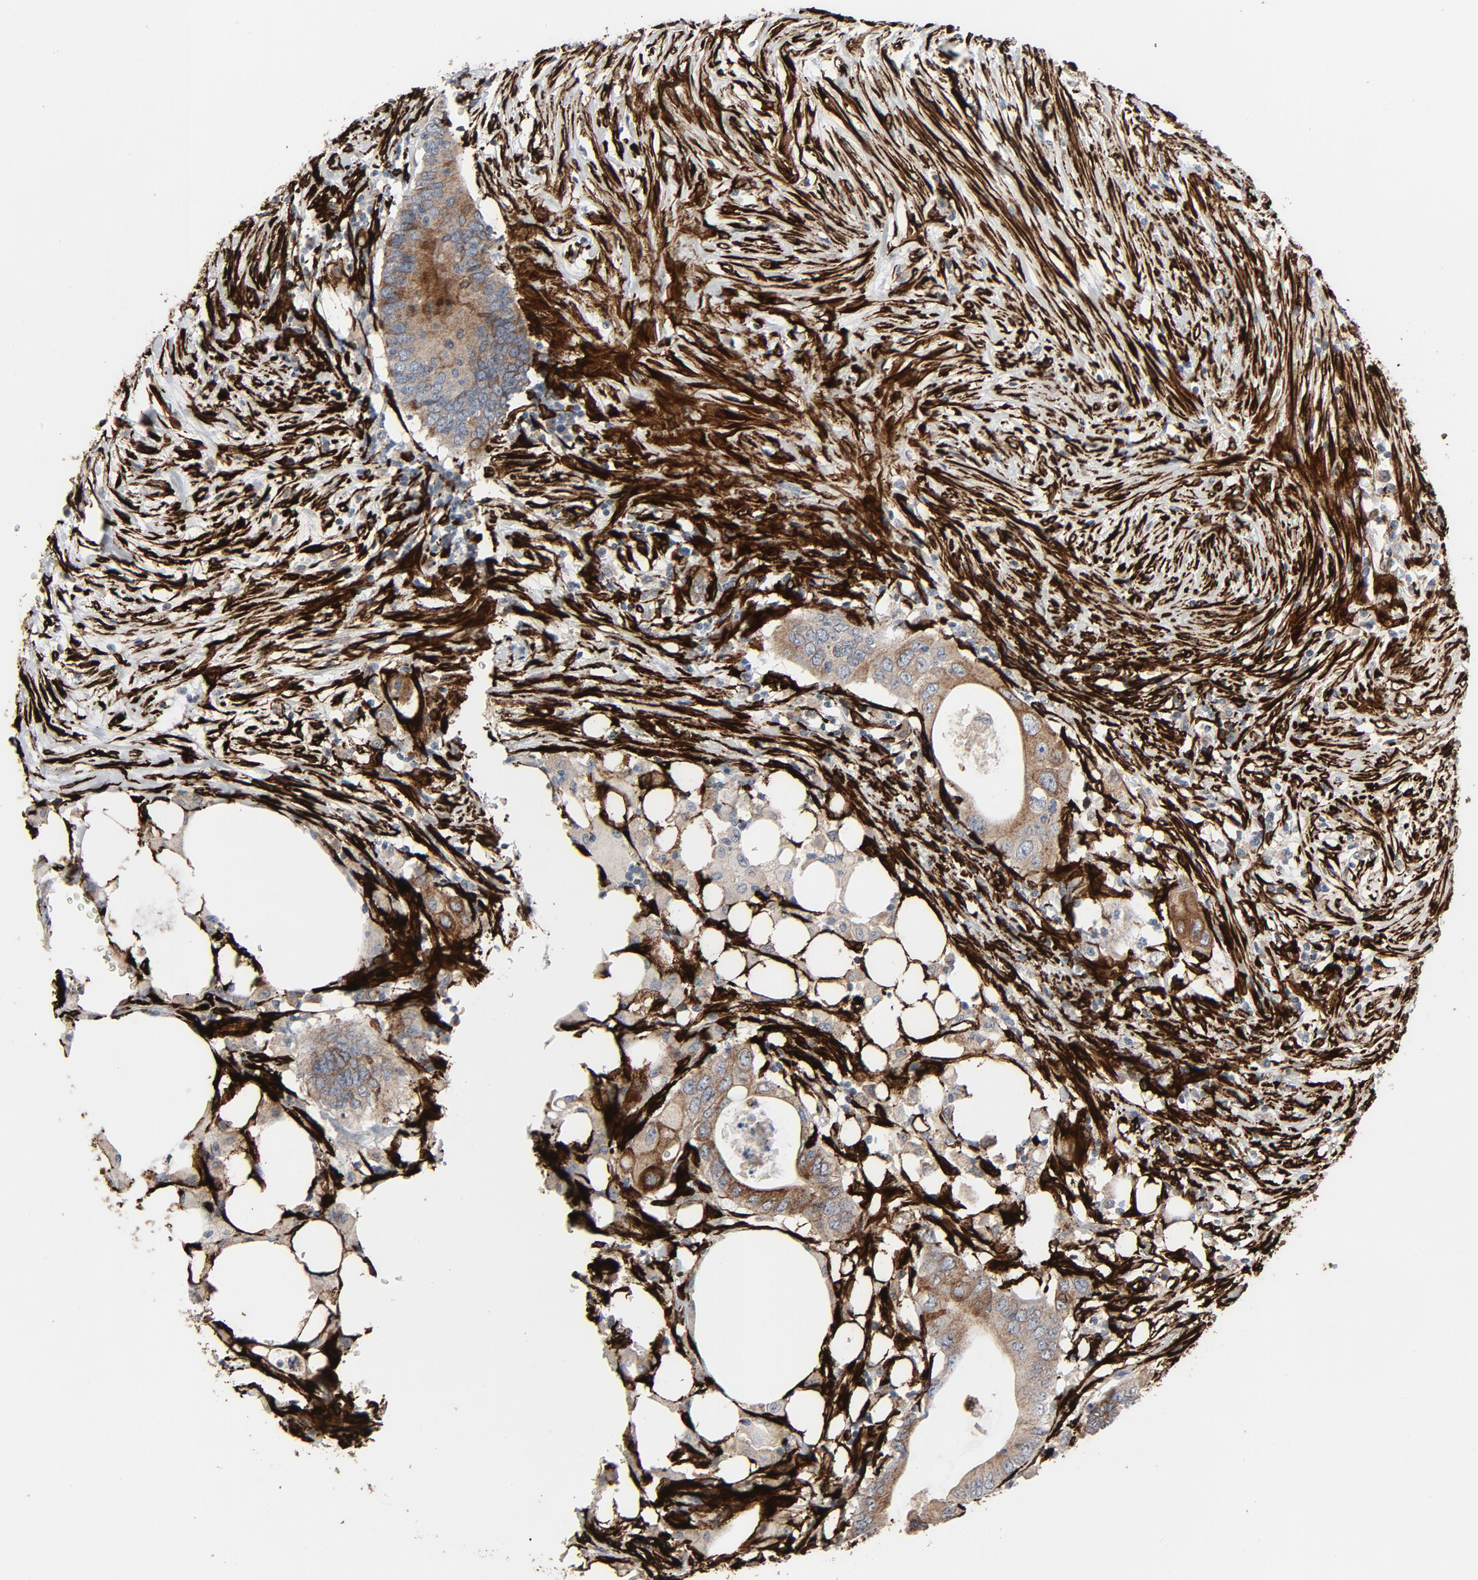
{"staining": {"intensity": "moderate", "quantity": ">75%", "location": "cytoplasmic/membranous"}, "tissue": "colorectal cancer", "cell_type": "Tumor cells", "image_type": "cancer", "snomed": [{"axis": "morphology", "description": "Adenocarcinoma, NOS"}, {"axis": "topography", "description": "Colon"}], "caption": "This image exhibits adenocarcinoma (colorectal) stained with IHC to label a protein in brown. The cytoplasmic/membranous of tumor cells show moderate positivity for the protein. Nuclei are counter-stained blue.", "gene": "SERPINH1", "patient": {"sex": "male", "age": 71}}